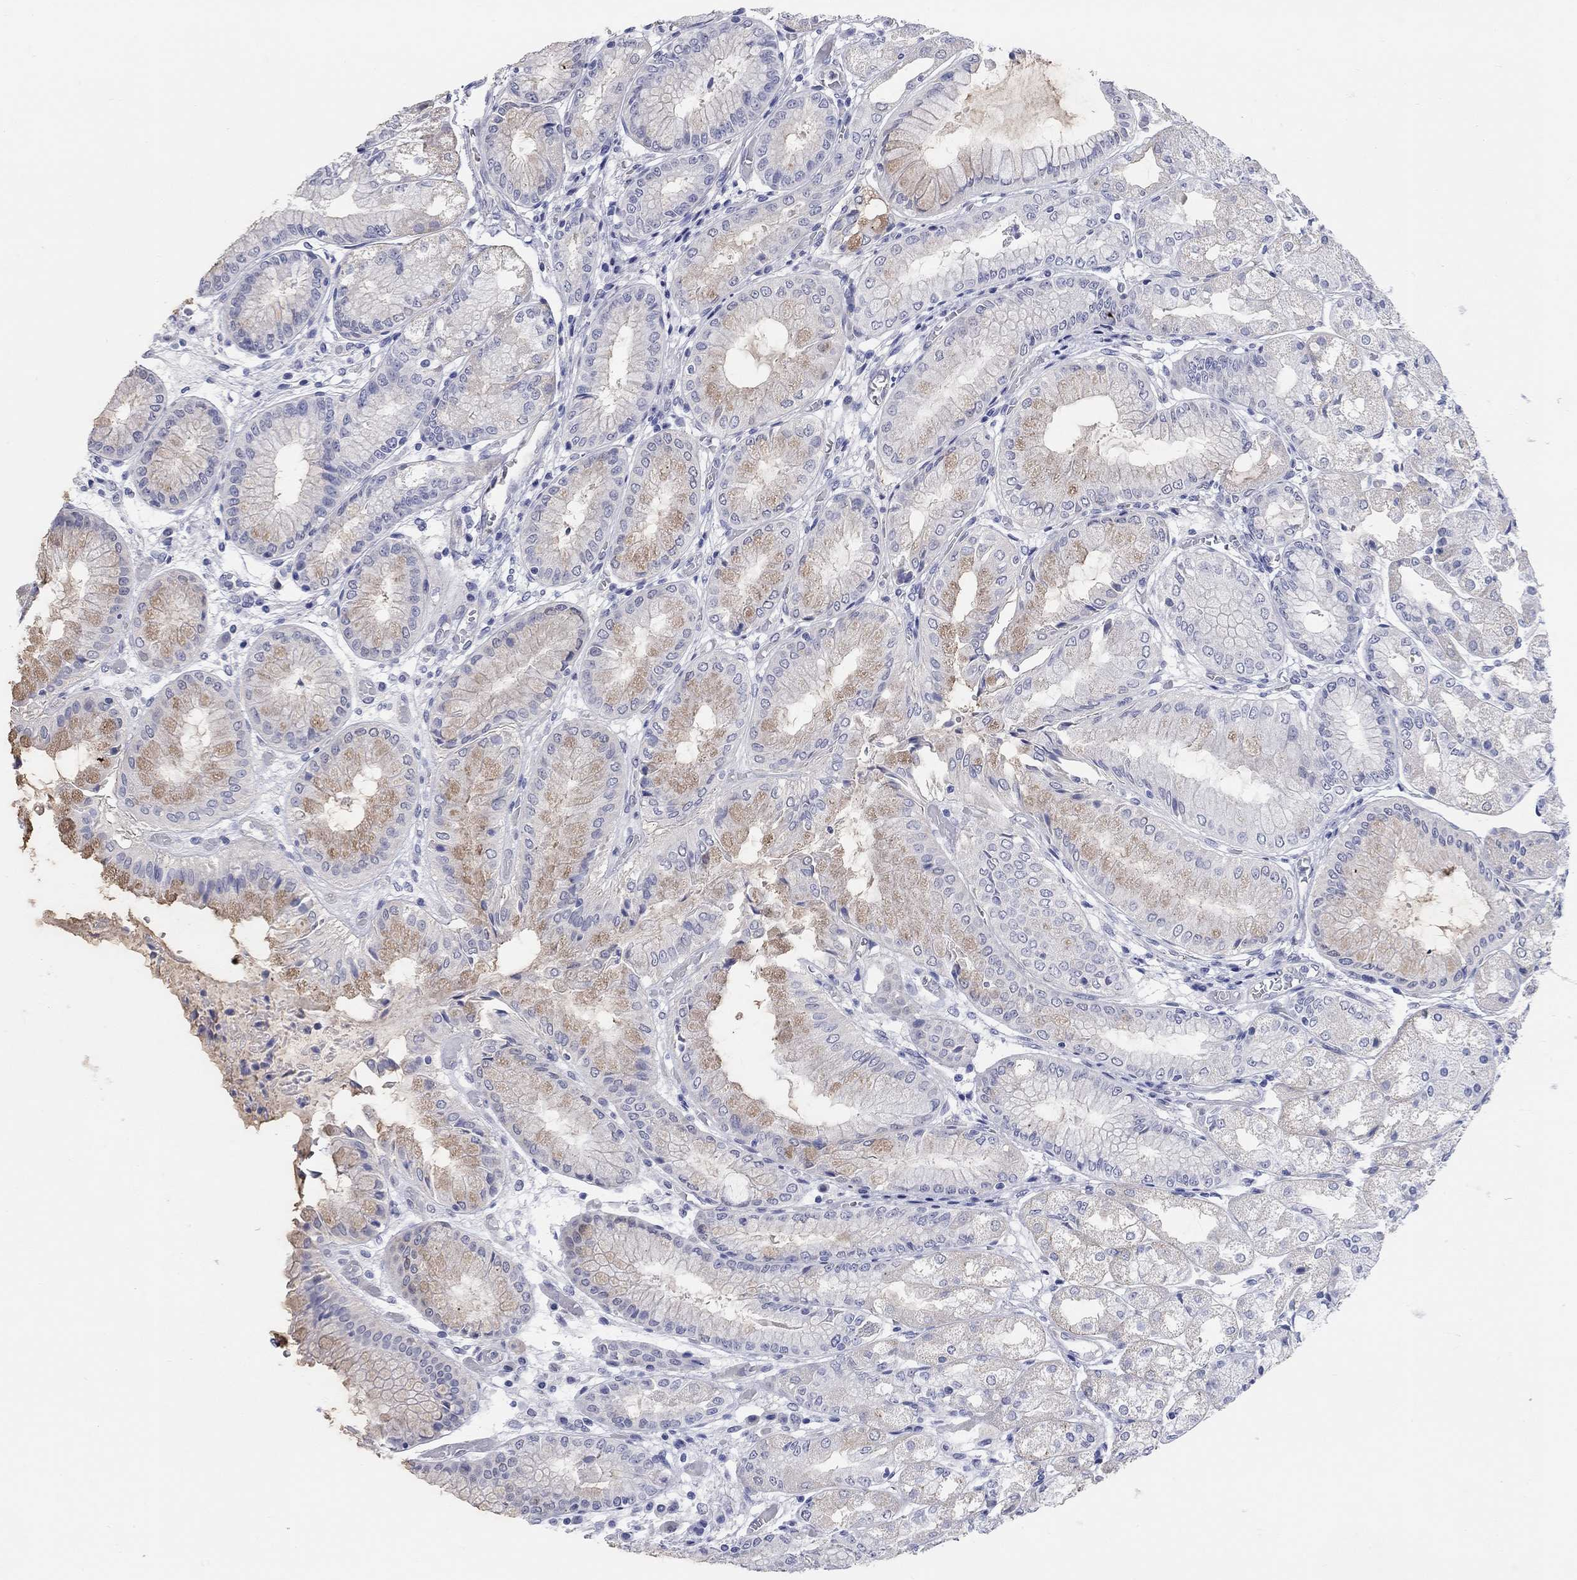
{"staining": {"intensity": "moderate", "quantity": "<25%", "location": "cytoplasmic/membranous"}, "tissue": "stomach", "cell_type": "Glandular cells", "image_type": "normal", "snomed": [{"axis": "morphology", "description": "Normal tissue, NOS"}, {"axis": "topography", "description": "Stomach, upper"}], "caption": "Glandular cells exhibit low levels of moderate cytoplasmic/membranous staining in approximately <25% of cells in normal stomach. Immunohistochemistry (ihc) stains the protein in brown and the nuclei are stained blue.", "gene": "WASF3", "patient": {"sex": "male", "age": 72}}